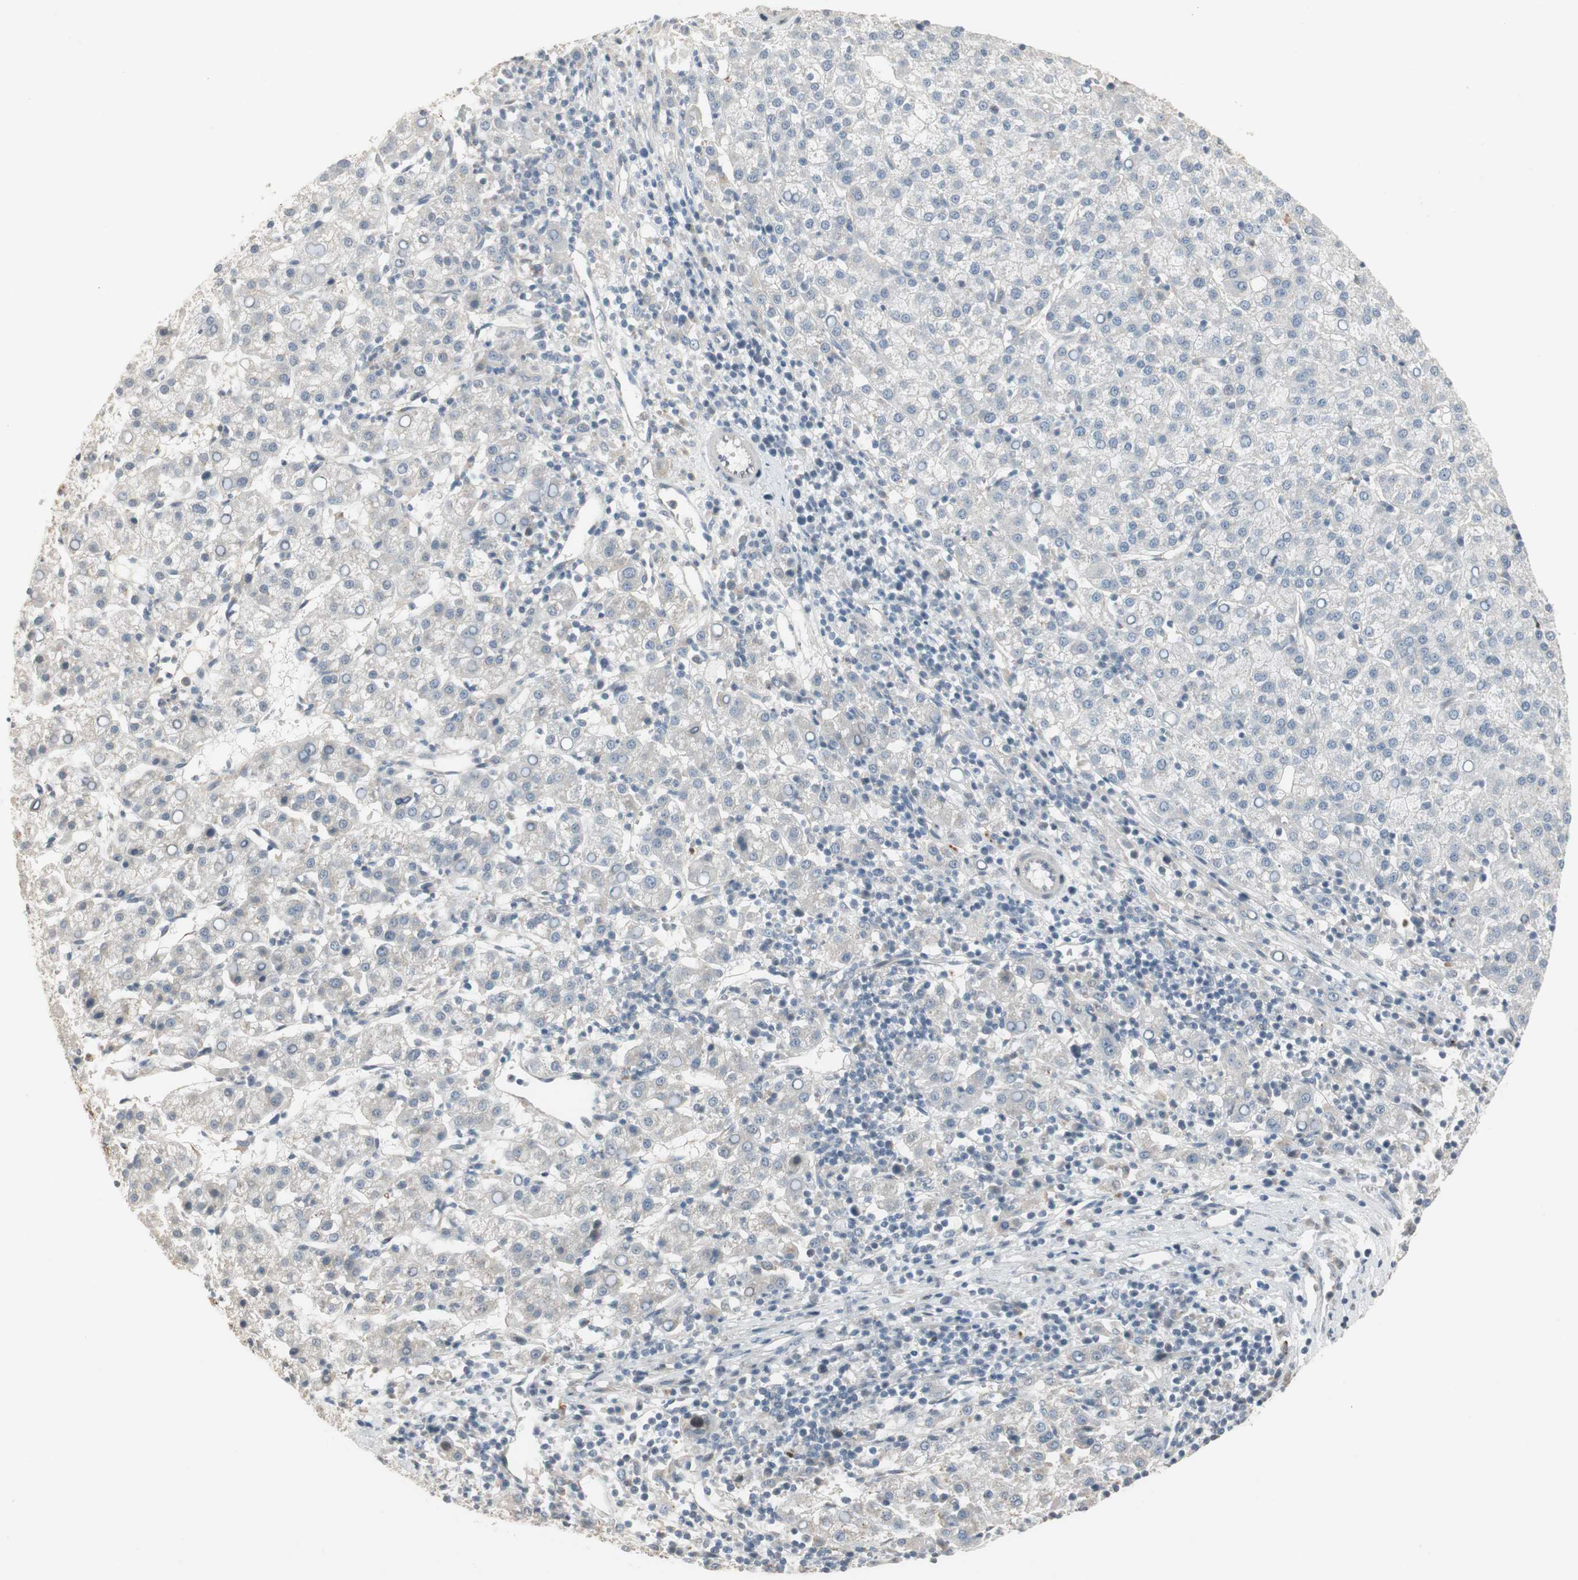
{"staining": {"intensity": "negative", "quantity": "none", "location": "none"}, "tissue": "liver cancer", "cell_type": "Tumor cells", "image_type": "cancer", "snomed": [{"axis": "morphology", "description": "Carcinoma, Hepatocellular, NOS"}, {"axis": "topography", "description": "Liver"}], "caption": "A micrograph of liver hepatocellular carcinoma stained for a protein demonstrates no brown staining in tumor cells. (Stains: DAB (3,3'-diaminobenzidine) immunohistochemistry (IHC) with hematoxylin counter stain, Microscopy: brightfield microscopy at high magnification).", "gene": "SNX4", "patient": {"sex": "female", "age": 58}}